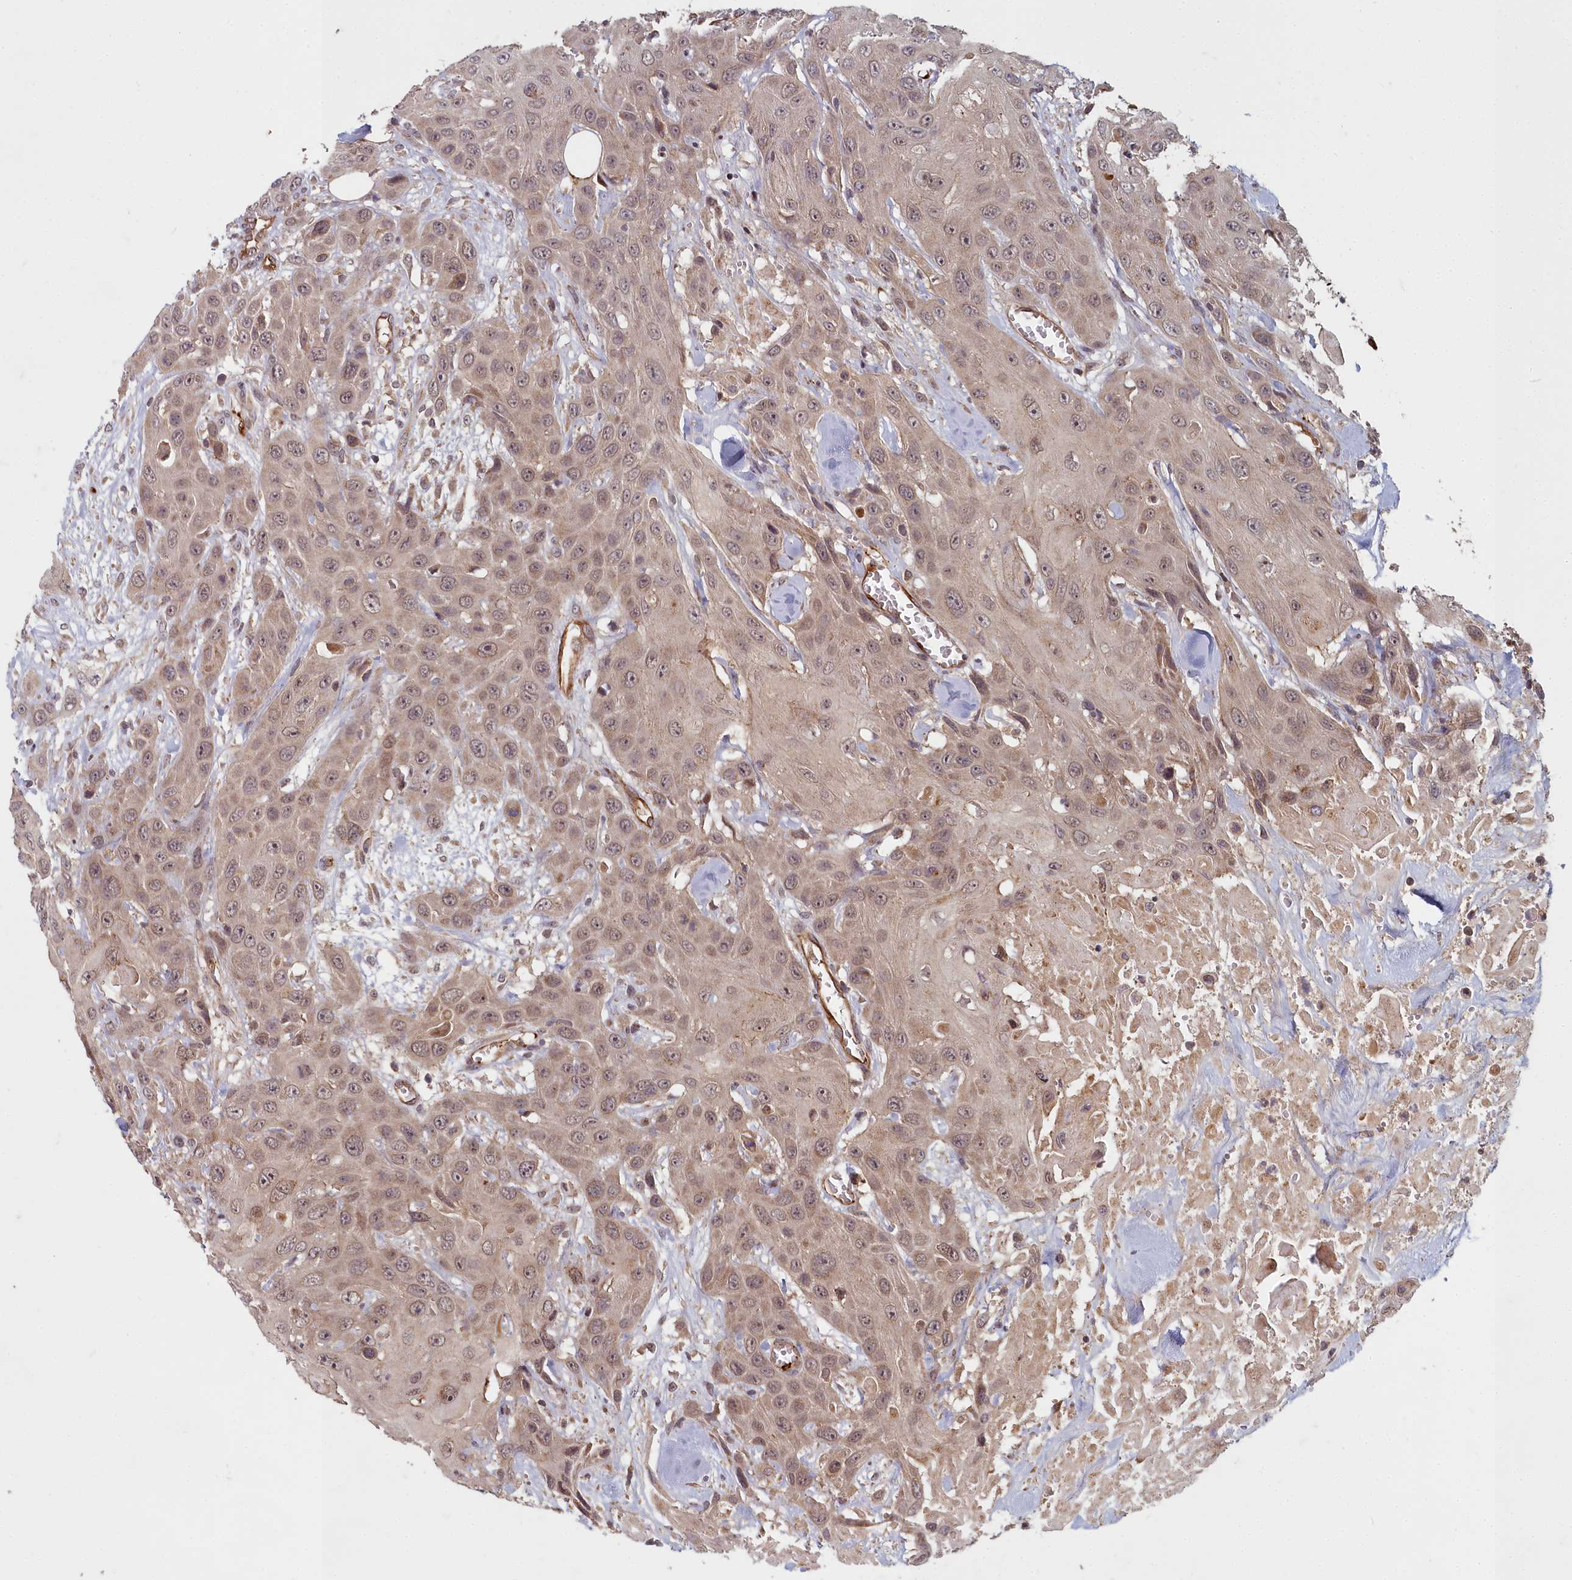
{"staining": {"intensity": "weak", "quantity": ">75%", "location": "cytoplasmic/membranous,nuclear"}, "tissue": "head and neck cancer", "cell_type": "Tumor cells", "image_type": "cancer", "snomed": [{"axis": "morphology", "description": "Squamous cell carcinoma, NOS"}, {"axis": "topography", "description": "Head-Neck"}], "caption": "A brown stain shows weak cytoplasmic/membranous and nuclear positivity of a protein in human squamous cell carcinoma (head and neck) tumor cells.", "gene": "TSPYL4", "patient": {"sex": "male", "age": 81}}